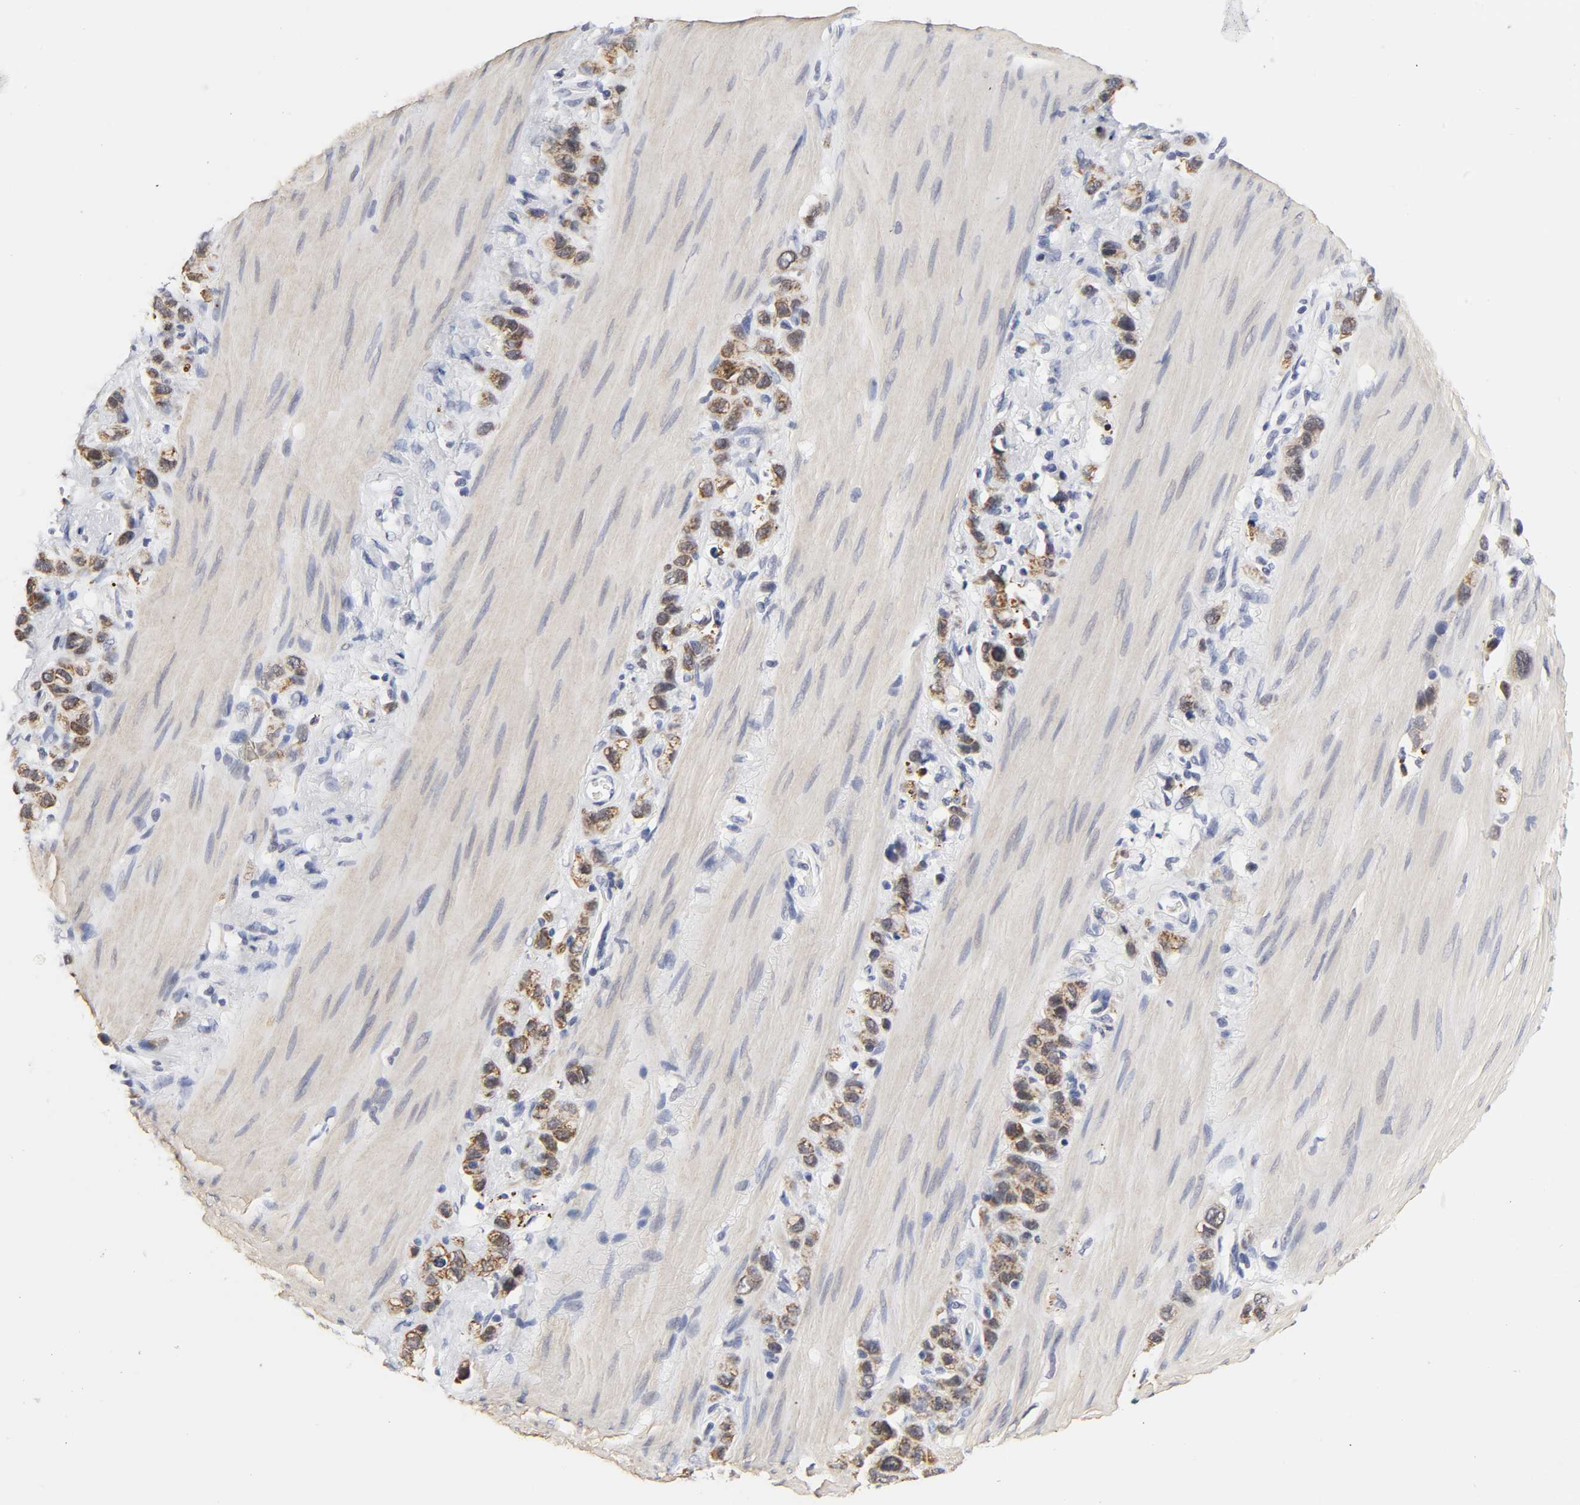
{"staining": {"intensity": "strong", "quantity": ">75%", "location": "cytoplasmic/membranous"}, "tissue": "stomach cancer", "cell_type": "Tumor cells", "image_type": "cancer", "snomed": [{"axis": "morphology", "description": "Normal tissue, NOS"}, {"axis": "morphology", "description": "Adenocarcinoma, NOS"}, {"axis": "morphology", "description": "Adenocarcinoma, High grade"}, {"axis": "topography", "description": "Stomach, upper"}, {"axis": "topography", "description": "Stomach"}], "caption": "Strong cytoplasmic/membranous protein expression is identified in about >75% of tumor cells in stomach cancer (adenocarcinoma).", "gene": "GRHL2", "patient": {"sex": "female", "age": 65}}